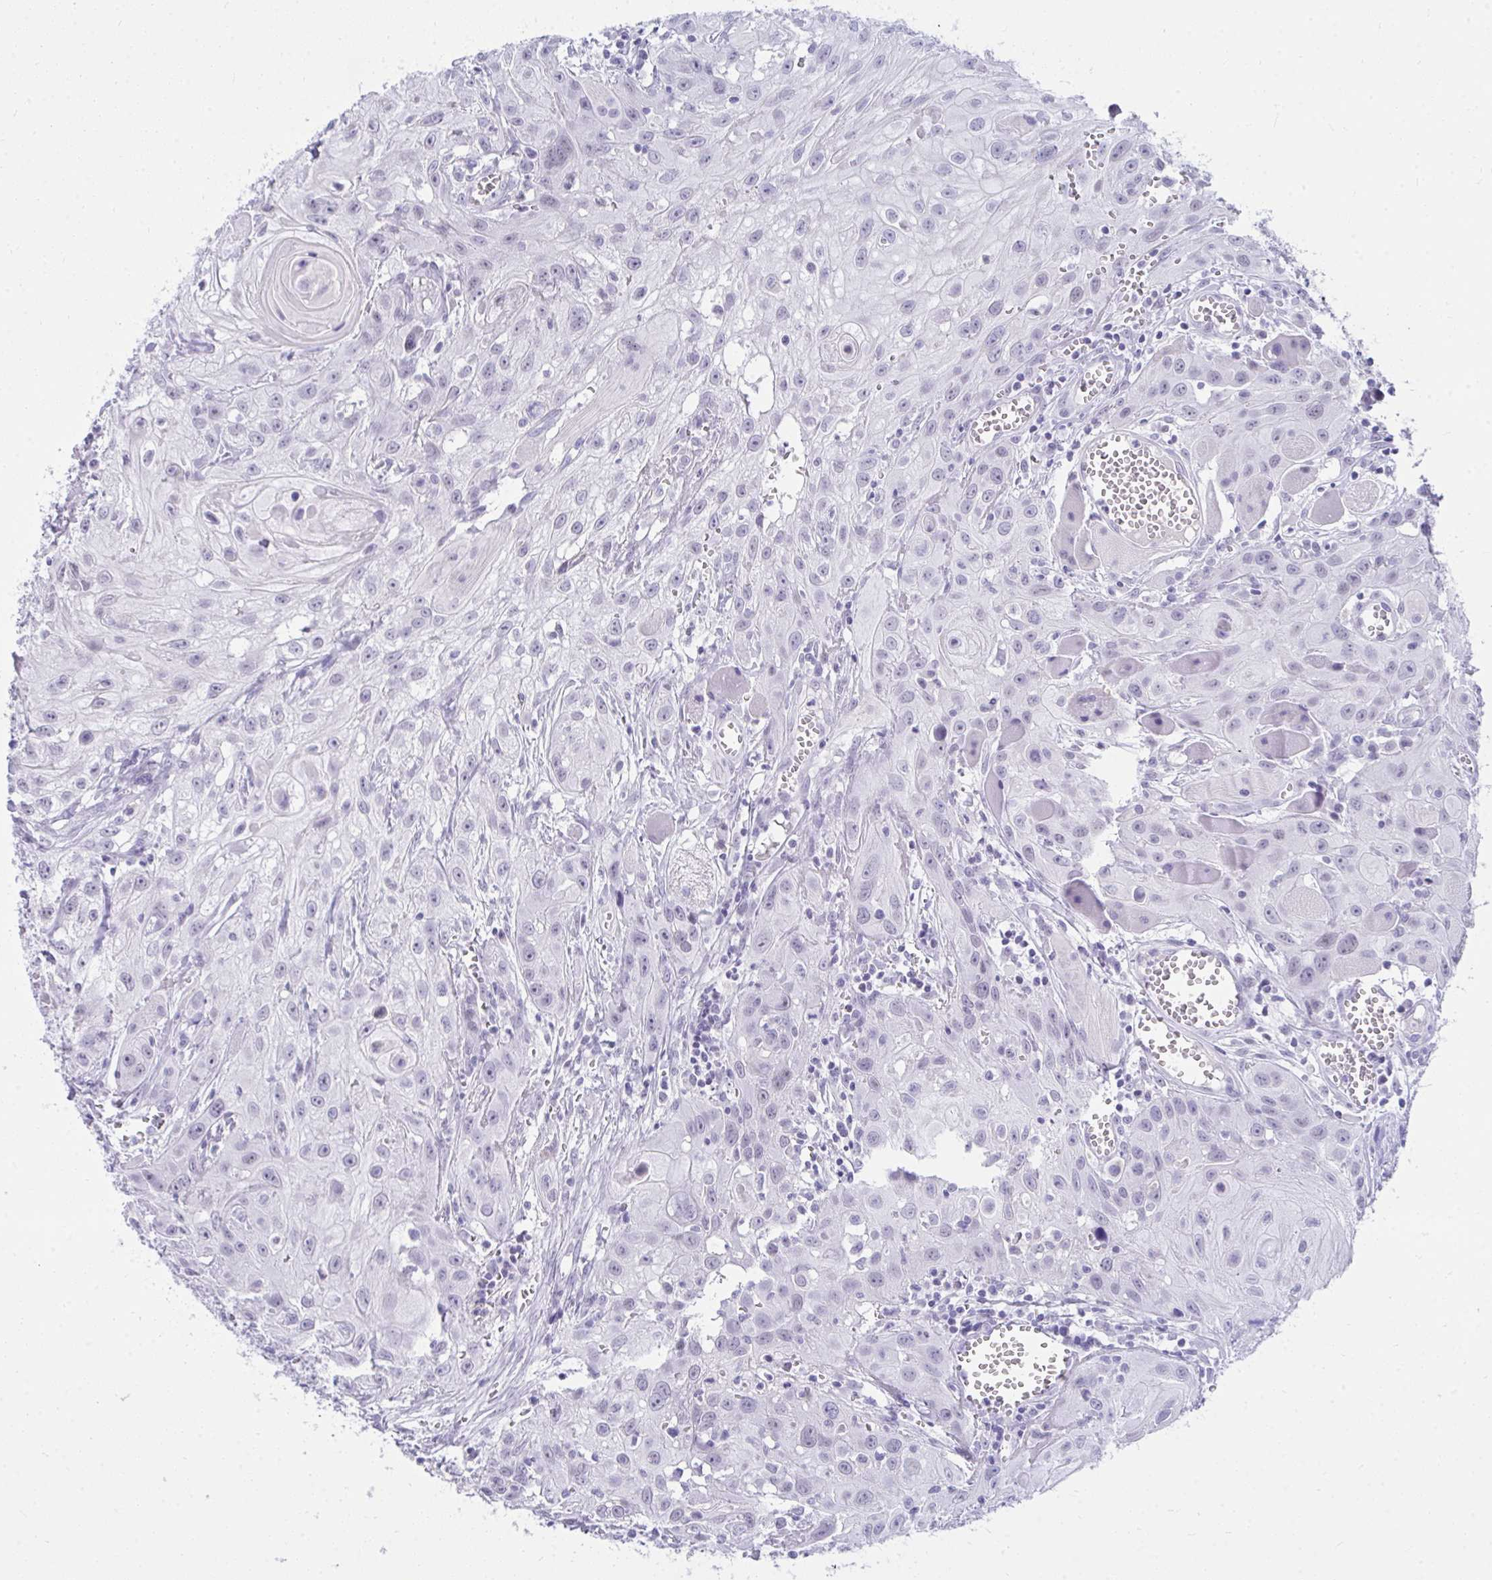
{"staining": {"intensity": "weak", "quantity": "<25%", "location": "nuclear"}, "tissue": "head and neck cancer", "cell_type": "Tumor cells", "image_type": "cancer", "snomed": [{"axis": "morphology", "description": "Squamous cell carcinoma, NOS"}, {"axis": "topography", "description": "Oral tissue"}, {"axis": "topography", "description": "Head-Neck"}], "caption": "Human head and neck cancer stained for a protein using IHC exhibits no positivity in tumor cells.", "gene": "OR5F1", "patient": {"sex": "male", "age": 58}}